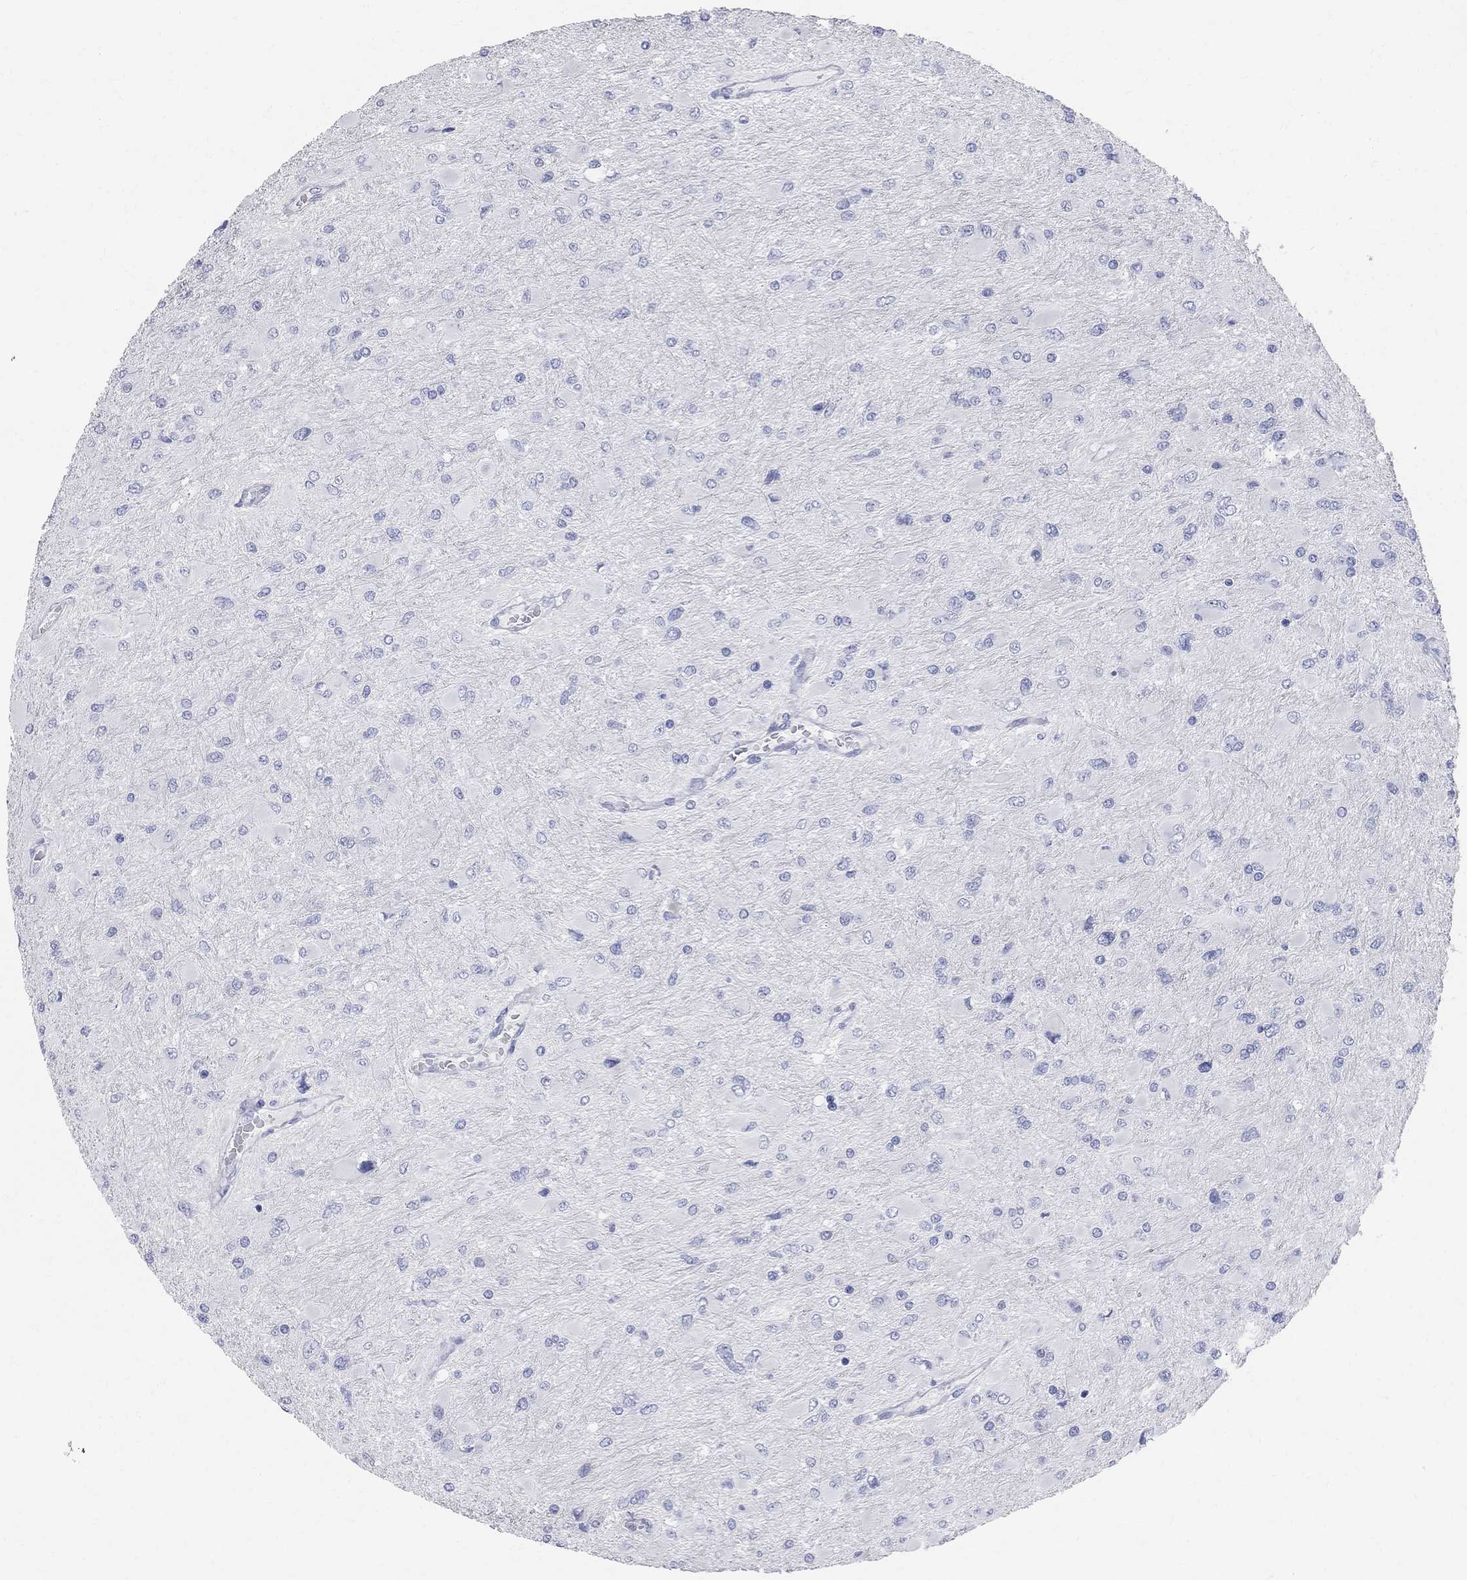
{"staining": {"intensity": "negative", "quantity": "none", "location": "none"}, "tissue": "glioma", "cell_type": "Tumor cells", "image_type": "cancer", "snomed": [{"axis": "morphology", "description": "Glioma, malignant, High grade"}, {"axis": "topography", "description": "Cerebral cortex"}], "caption": "DAB immunohistochemical staining of glioma shows no significant positivity in tumor cells.", "gene": "AOX1", "patient": {"sex": "female", "age": 36}}